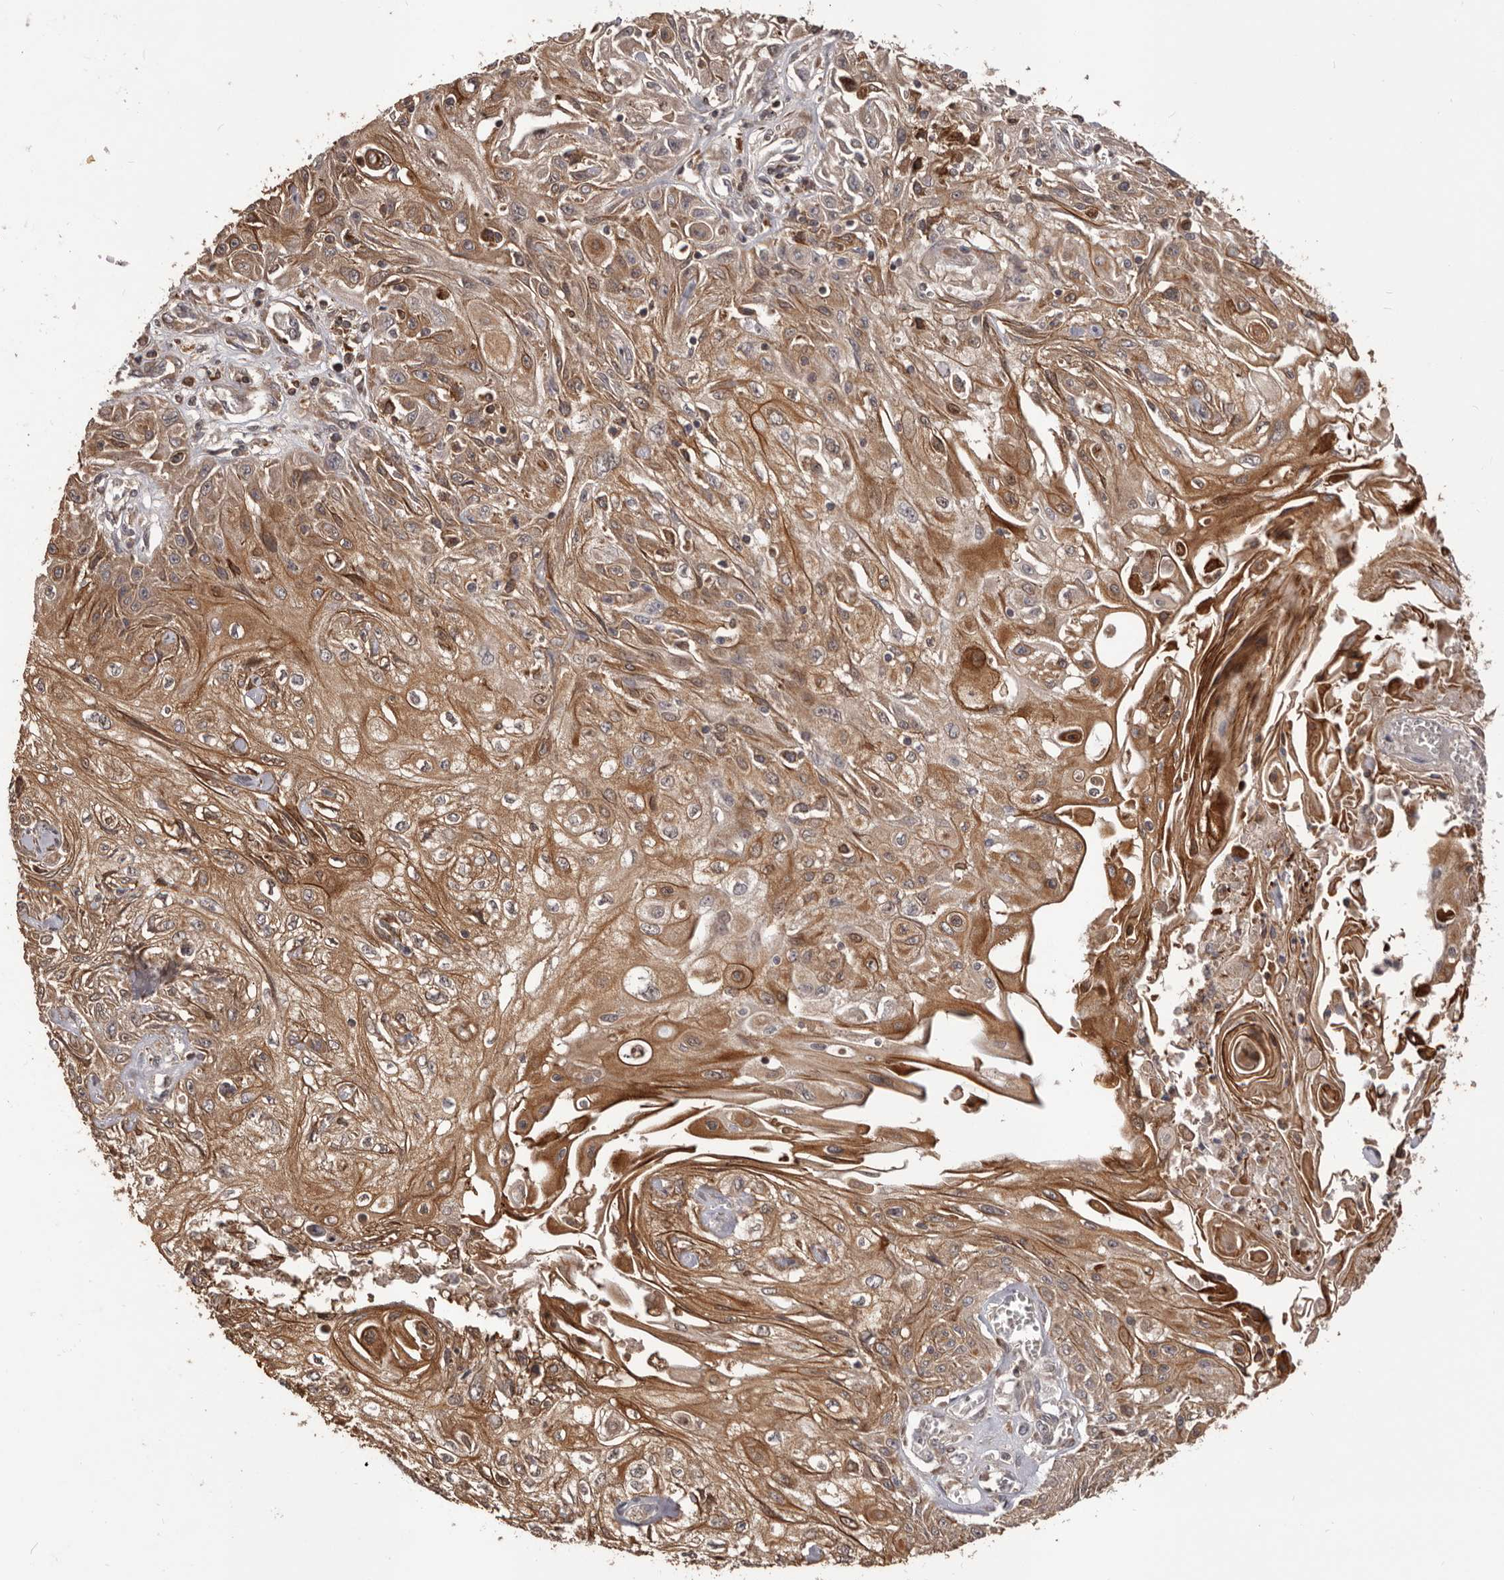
{"staining": {"intensity": "moderate", "quantity": ">75%", "location": "cytoplasmic/membranous"}, "tissue": "skin cancer", "cell_type": "Tumor cells", "image_type": "cancer", "snomed": [{"axis": "morphology", "description": "Squamous cell carcinoma, NOS"}, {"axis": "morphology", "description": "Squamous cell carcinoma, metastatic, NOS"}, {"axis": "topography", "description": "Skin"}, {"axis": "topography", "description": "Lymph node"}], "caption": "A brown stain highlights moderate cytoplasmic/membranous positivity of a protein in human skin cancer (metastatic squamous cell carcinoma) tumor cells.", "gene": "GLIPR2", "patient": {"sex": "male", "age": 75}}